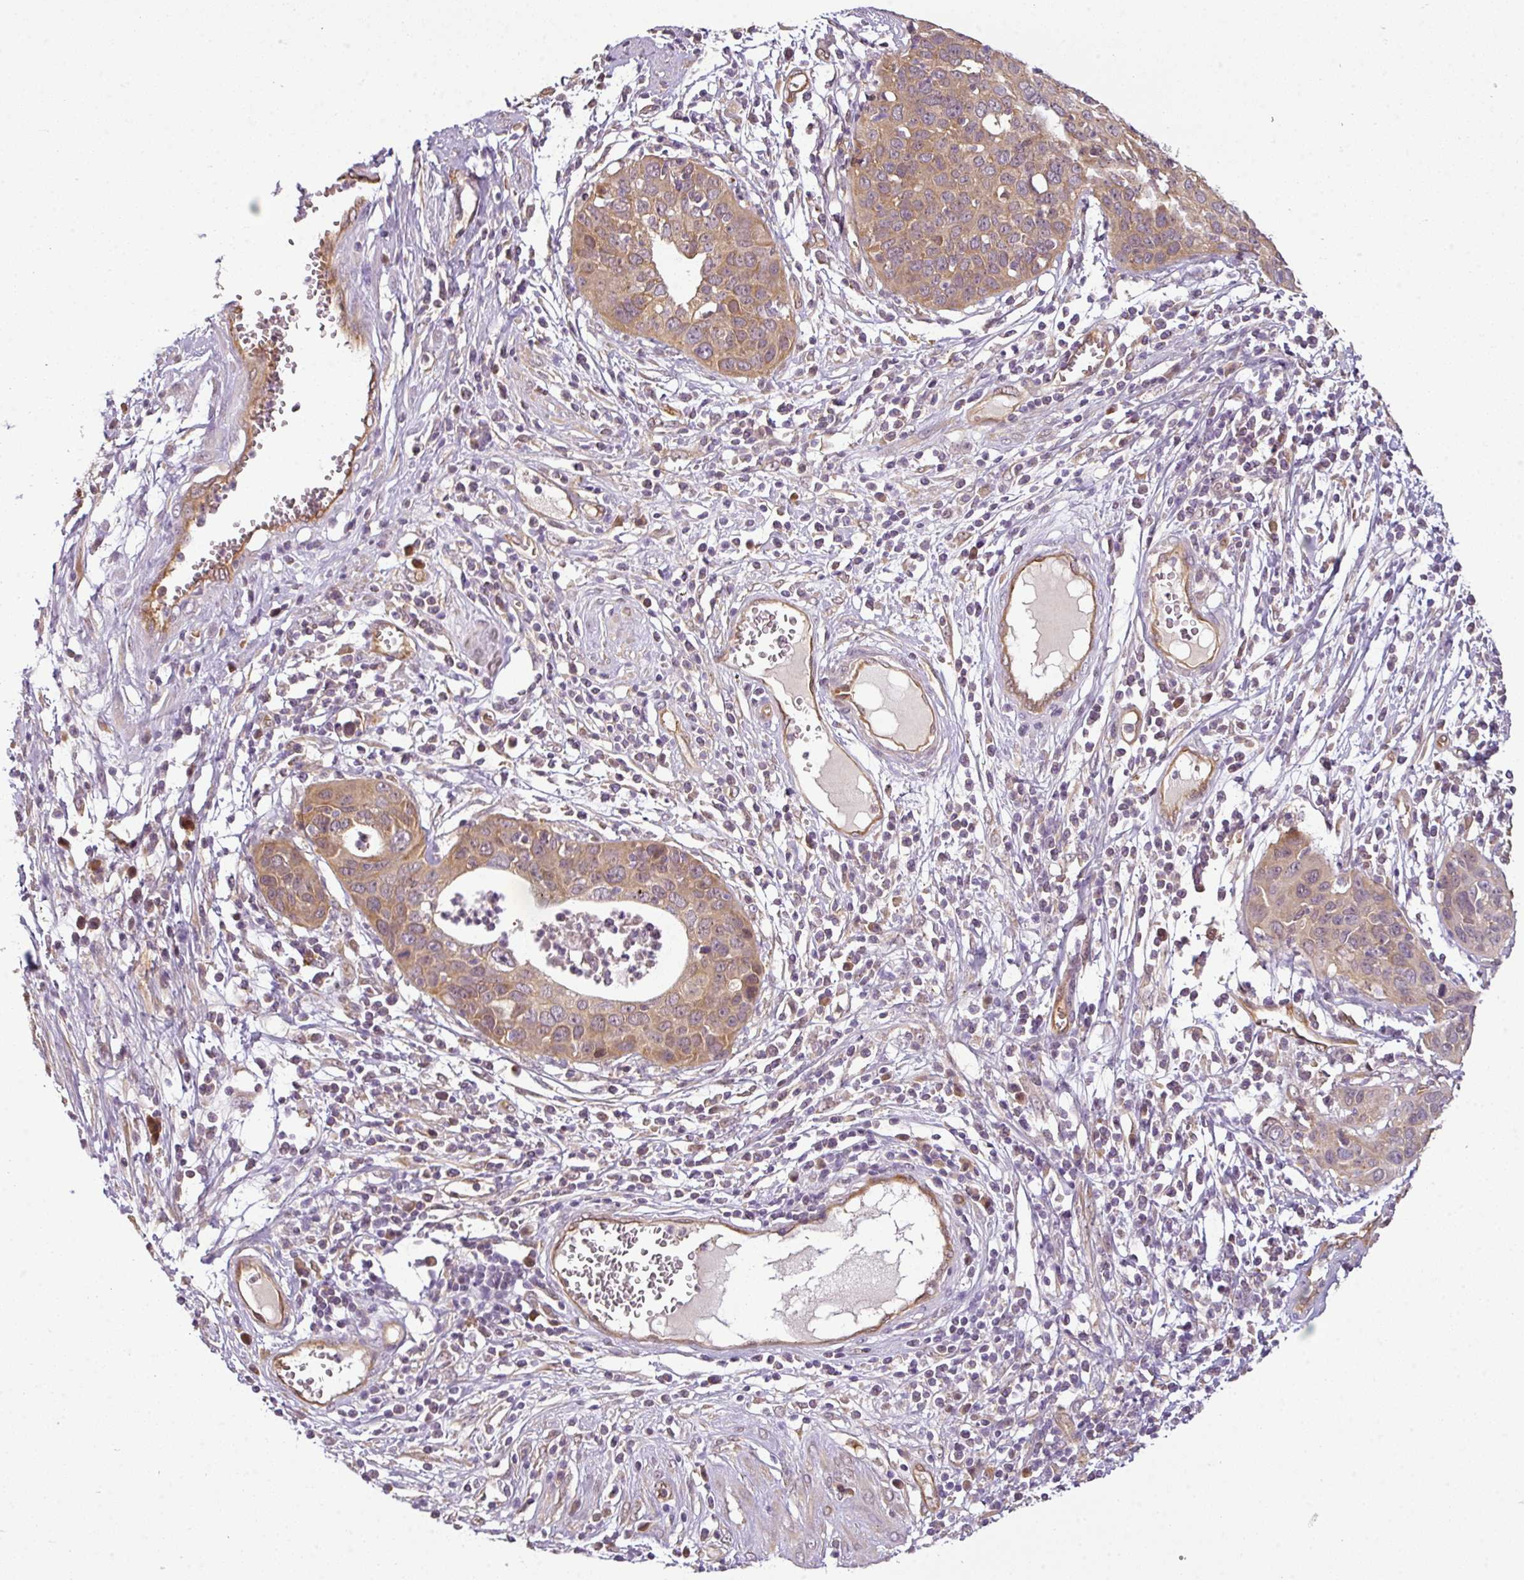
{"staining": {"intensity": "weak", "quantity": ">75%", "location": "cytoplasmic/membranous"}, "tissue": "cervical cancer", "cell_type": "Tumor cells", "image_type": "cancer", "snomed": [{"axis": "morphology", "description": "Squamous cell carcinoma, NOS"}, {"axis": "topography", "description": "Cervix"}], "caption": "IHC of human cervical squamous cell carcinoma demonstrates low levels of weak cytoplasmic/membranous expression in approximately >75% of tumor cells. The staining was performed using DAB (3,3'-diaminobenzidine) to visualize the protein expression in brown, while the nuclei were stained in blue with hematoxylin (Magnification: 20x).", "gene": "ANKRD18A", "patient": {"sex": "female", "age": 36}}